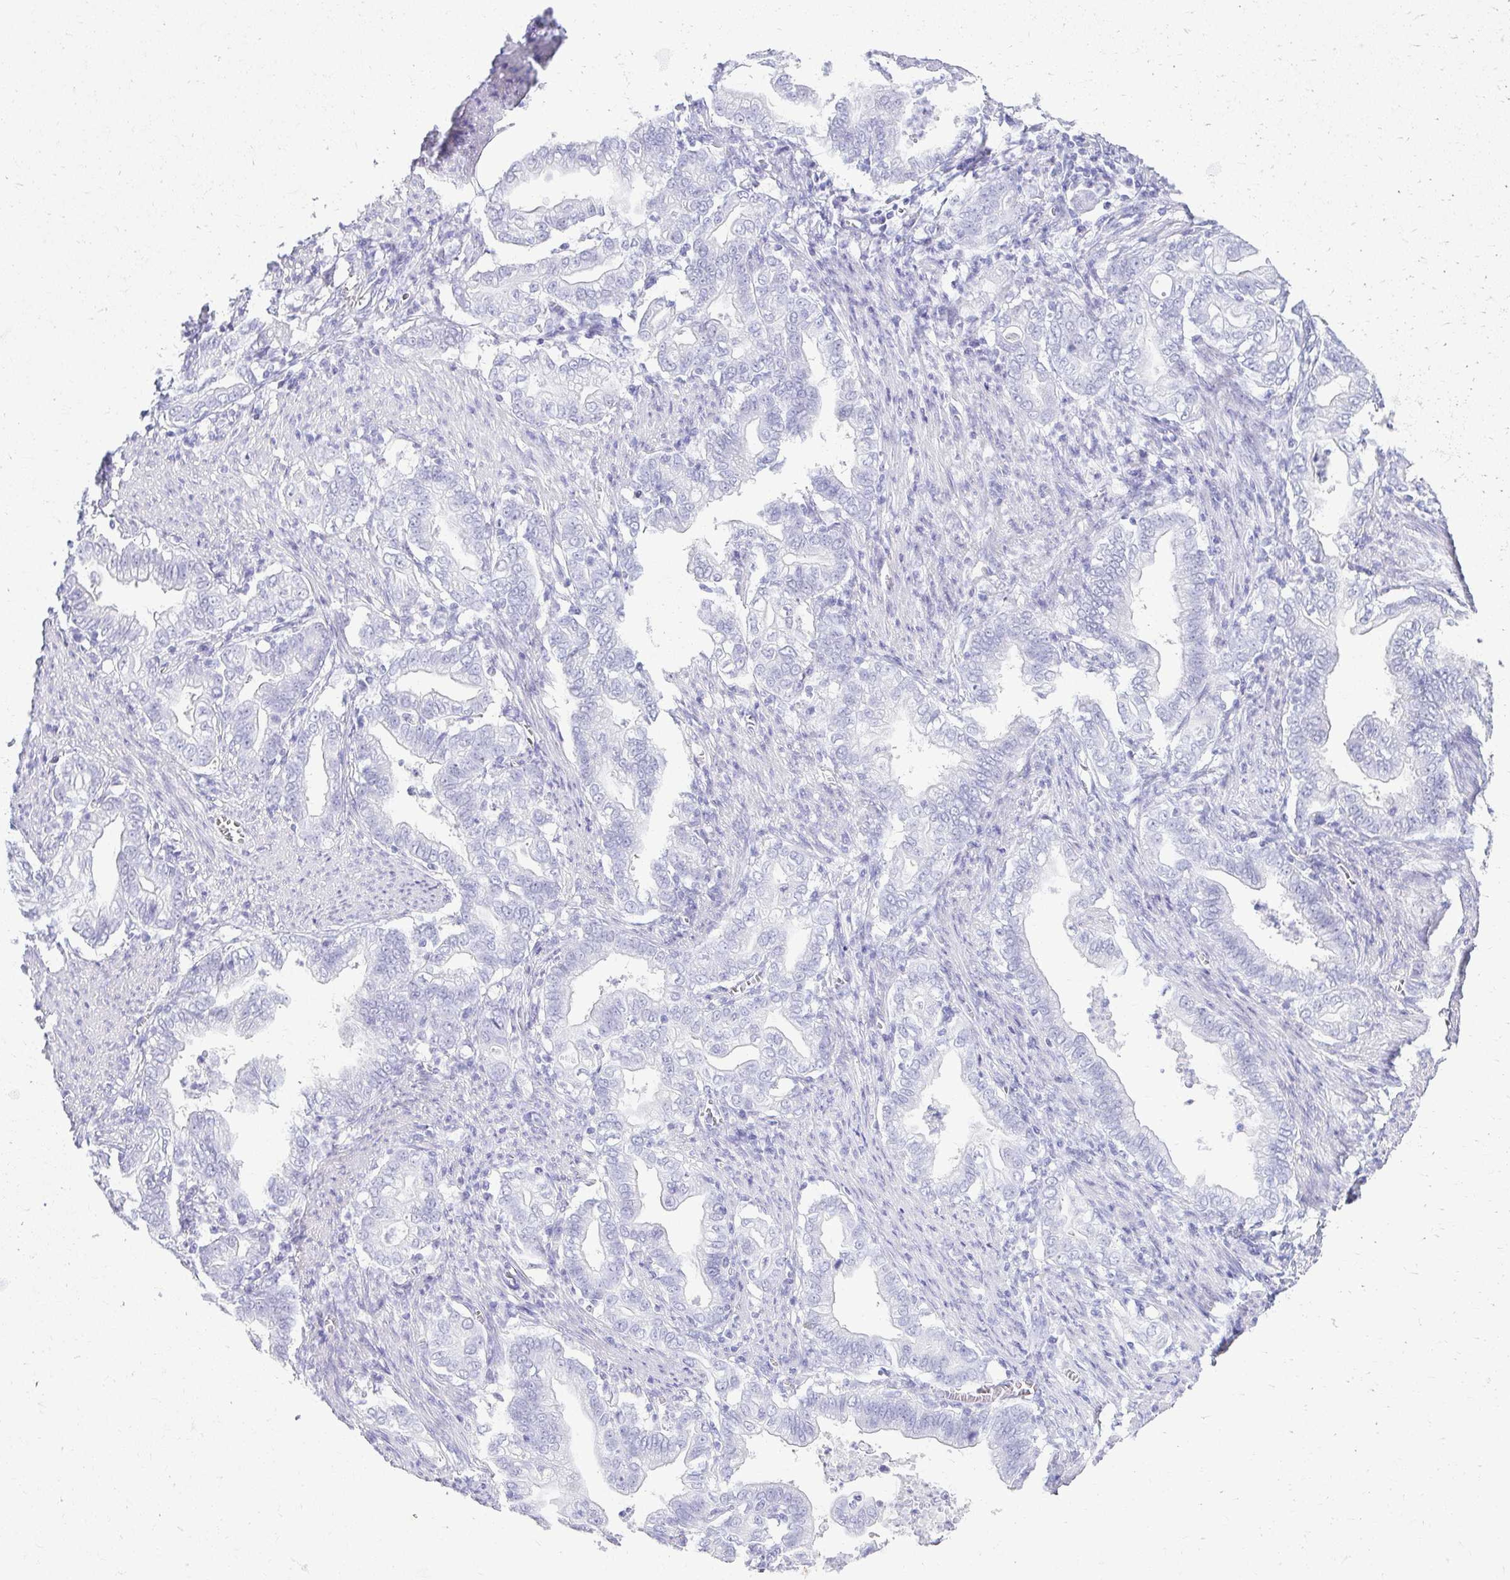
{"staining": {"intensity": "negative", "quantity": "none", "location": "none"}, "tissue": "stomach cancer", "cell_type": "Tumor cells", "image_type": "cancer", "snomed": [{"axis": "morphology", "description": "Adenocarcinoma, NOS"}, {"axis": "topography", "description": "Stomach, upper"}], "caption": "This micrograph is of stomach cancer stained with immunohistochemistry (IHC) to label a protein in brown with the nuclei are counter-stained blue. There is no positivity in tumor cells. Brightfield microscopy of immunohistochemistry (IHC) stained with DAB (brown) and hematoxylin (blue), captured at high magnification.", "gene": "ATP4B", "patient": {"sex": "female", "age": 79}}